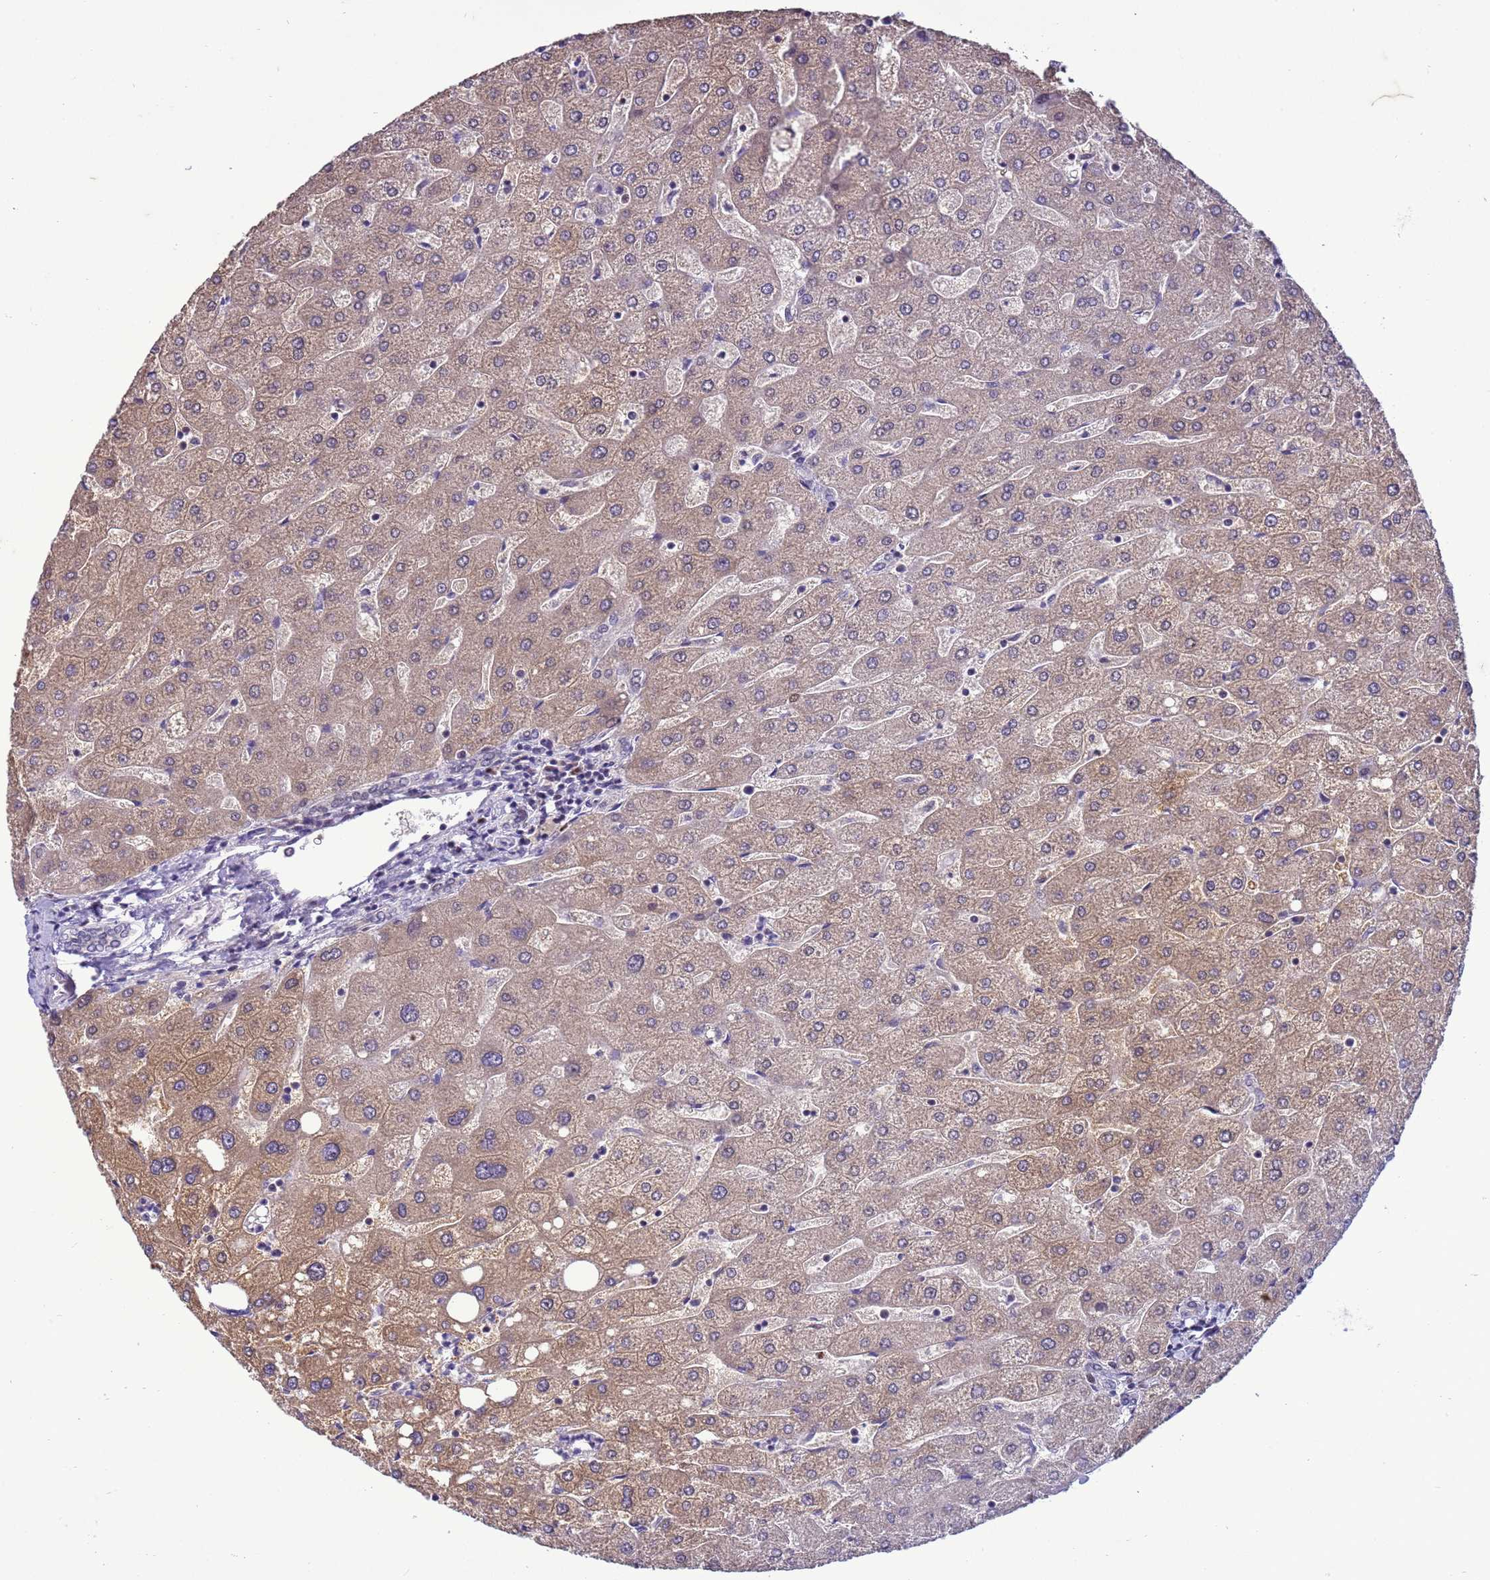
{"staining": {"intensity": "negative", "quantity": "none", "location": "none"}, "tissue": "liver", "cell_type": "Cholangiocytes", "image_type": "normal", "snomed": [{"axis": "morphology", "description": "Normal tissue, NOS"}, {"axis": "topography", "description": "Liver"}], "caption": "IHC photomicrograph of benign liver: liver stained with DAB shows no significant protein positivity in cholangiocytes. (Stains: DAB immunohistochemistry with hematoxylin counter stain, Microscopy: brightfield microscopy at high magnification).", "gene": "DDI2", "patient": {"sex": "male", "age": 67}}